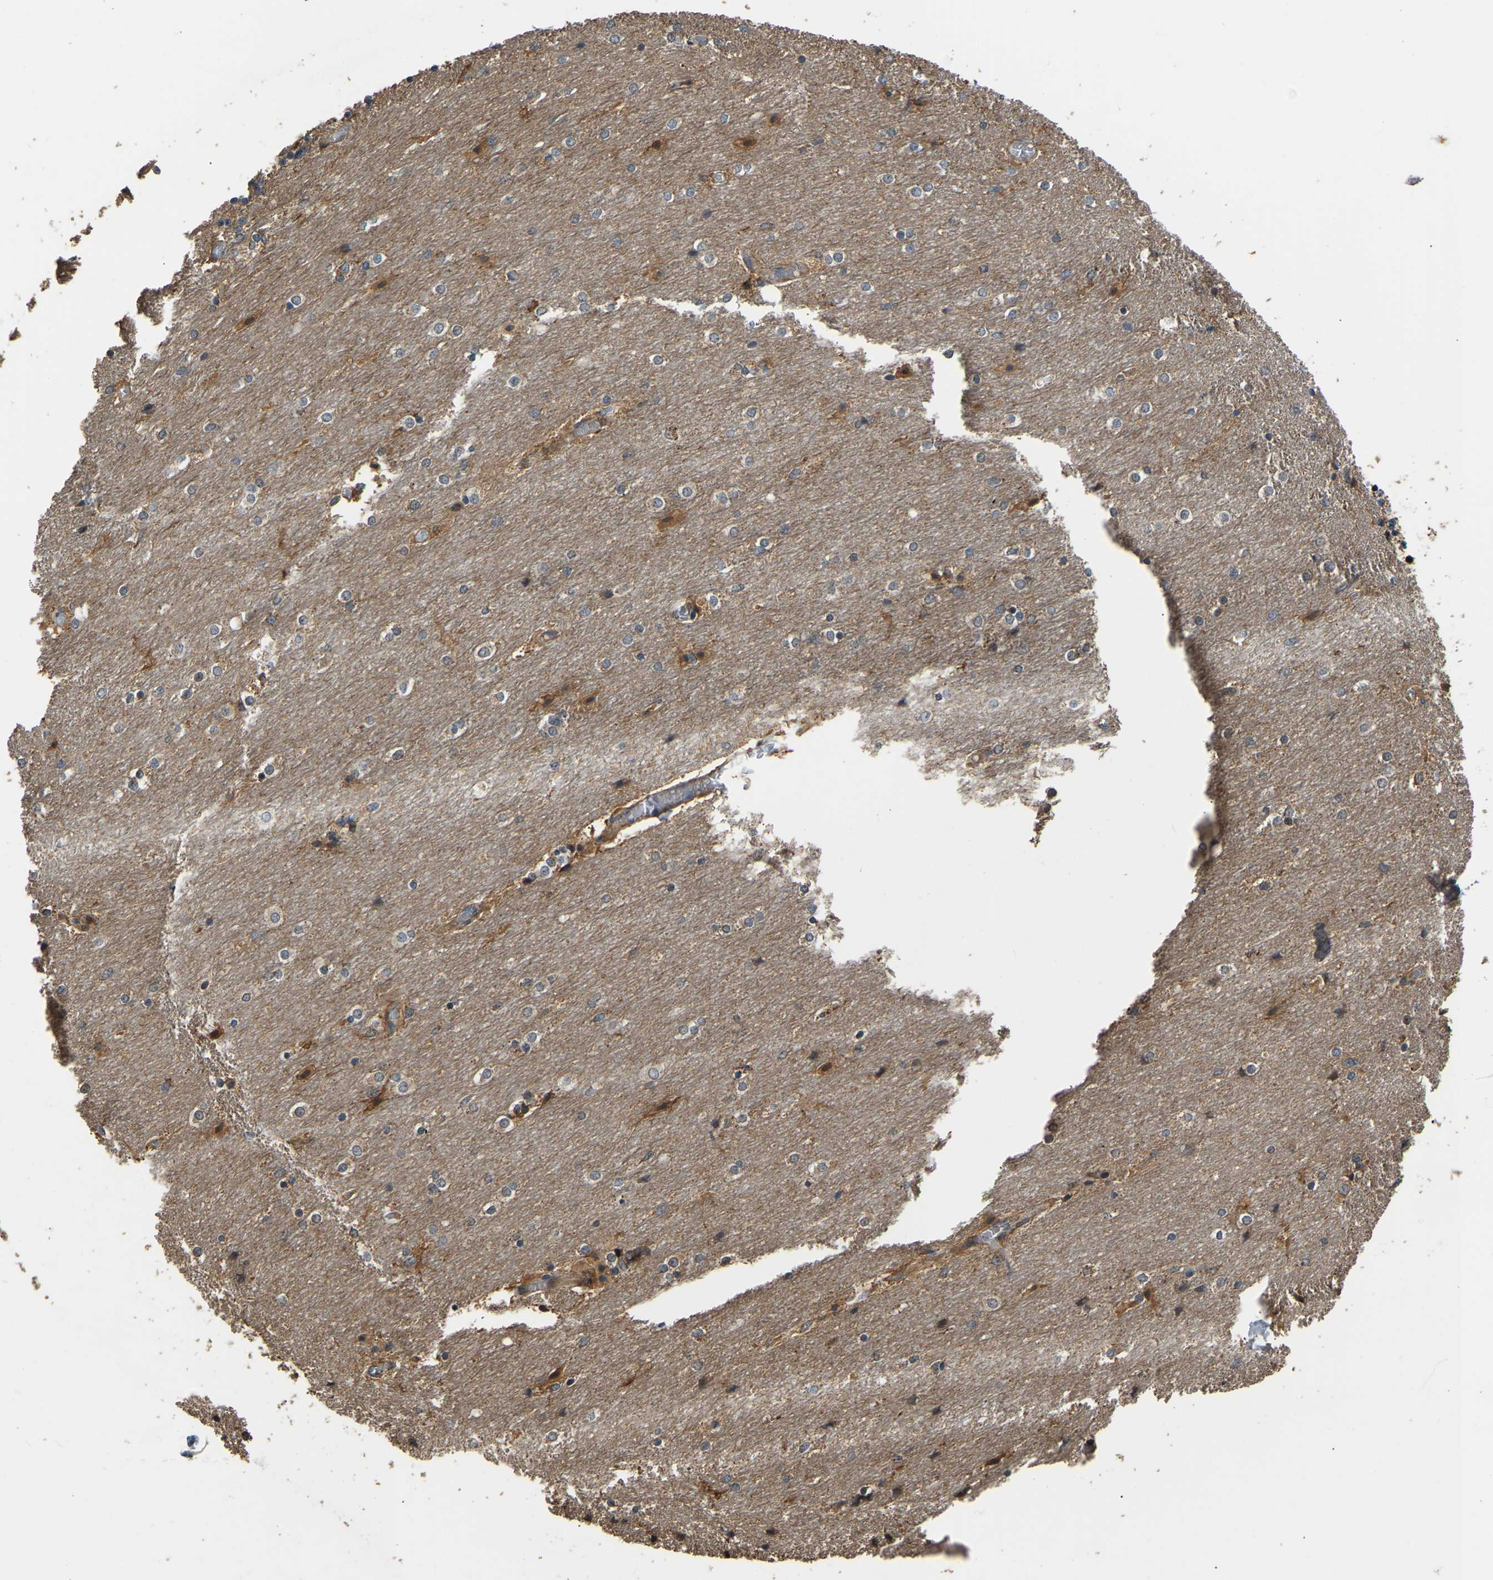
{"staining": {"intensity": "moderate", "quantity": ">75%", "location": "cytoplasmic/membranous"}, "tissue": "cerebellum", "cell_type": "Cells in granular layer", "image_type": "normal", "snomed": [{"axis": "morphology", "description": "Normal tissue, NOS"}, {"axis": "topography", "description": "Cerebellum"}], "caption": "DAB immunohistochemical staining of unremarkable human cerebellum reveals moderate cytoplasmic/membranous protein expression in about >75% of cells in granular layer. The staining is performed using DAB (3,3'-diaminobenzidine) brown chromogen to label protein expression. The nuclei are counter-stained blue using hematoxylin.", "gene": "TUFM", "patient": {"sex": "female", "age": 54}}